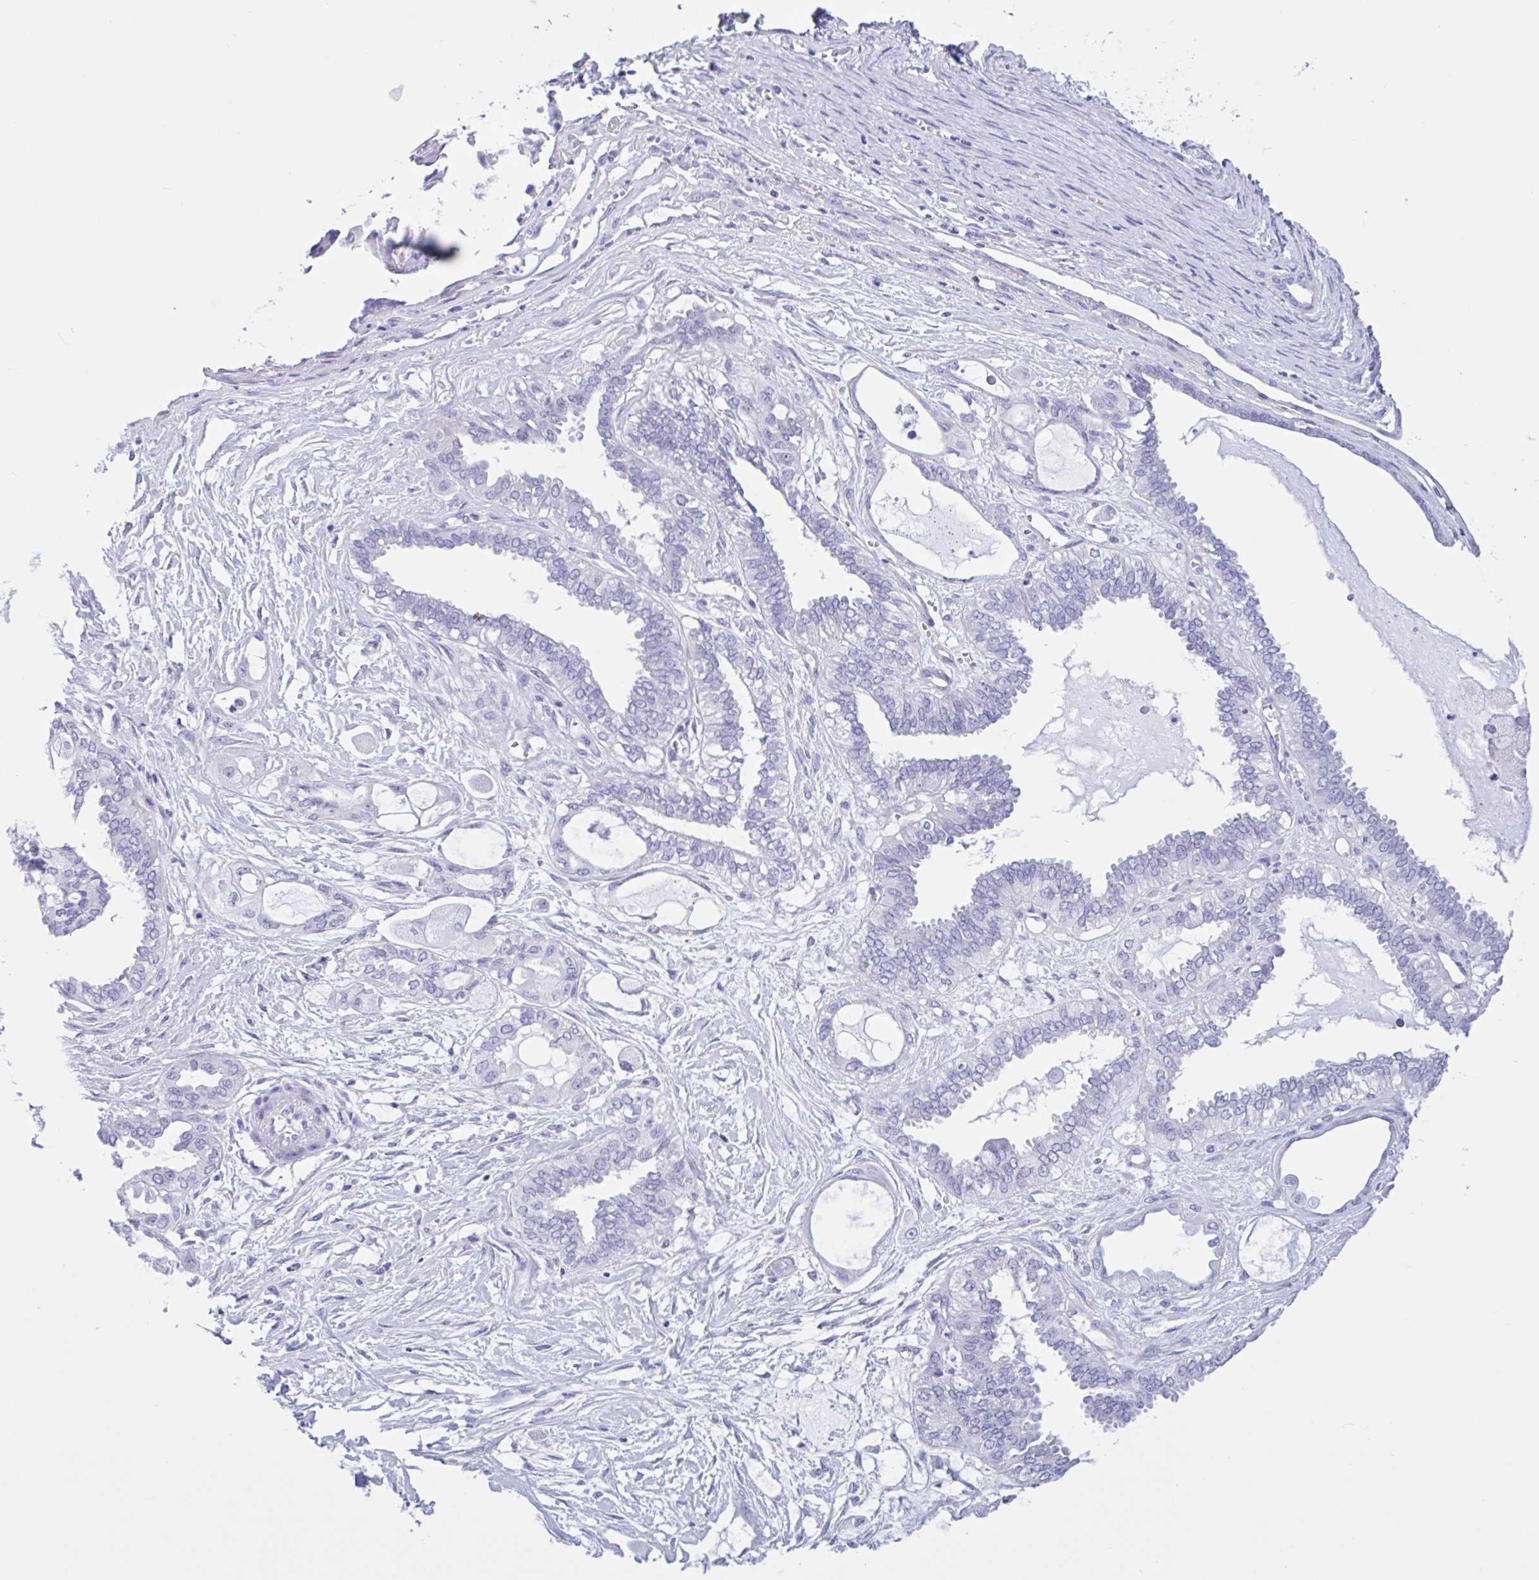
{"staining": {"intensity": "negative", "quantity": "none", "location": "none"}, "tissue": "ovarian cancer", "cell_type": "Tumor cells", "image_type": "cancer", "snomed": [{"axis": "morphology", "description": "Carcinoma, NOS"}, {"axis": "morphology", "description": "Carcinoma, endometroid"}, {"axis": "topography", "description": "Ovary"}], "caption": "The micrograph shows no staining of tumor cells in ovarian endometroid carcinoma.", "gene": "OR4N4", "patient": {"sex": "female", "age": 50}}